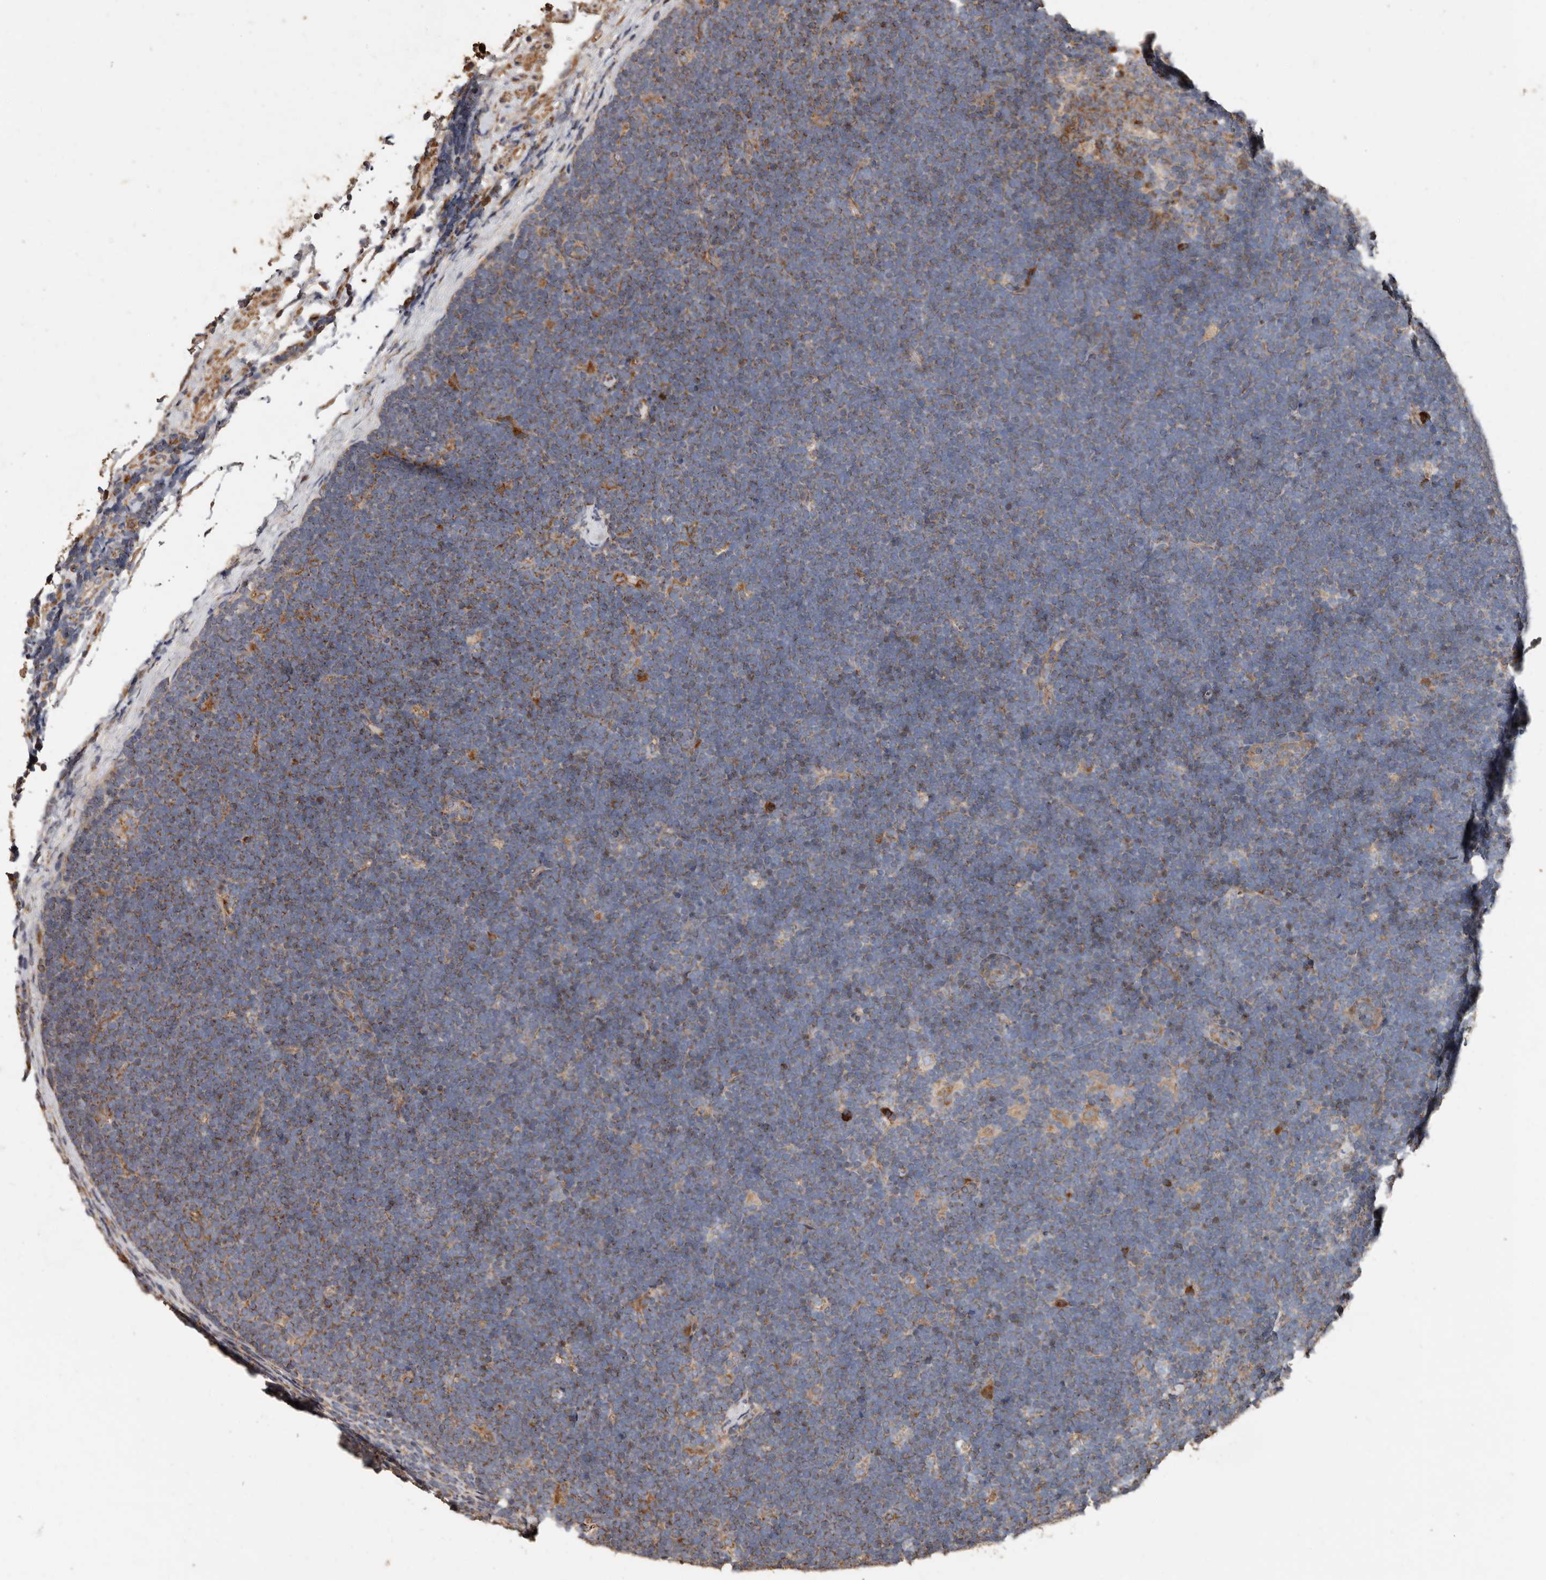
{"staining": {"intensity": "weak", "quantity": "<25%", "location": "cytoplasmic/membranous"}, "tissue": "lymphoma", "cell_type": "Tumor cells", "image_type": "cancer", "snomed": [{"axis": "morphology", "description": "Malignant lymphoma, non-Hodgkin's type, High grade"}, {"axis": "topography", "description": "Lymph node"}], "caption": "Immunohistochemical staining of lymphoma shows no significant expression in tumor cells.", "gene": "OSGIN2", "patient": {"sex": "male", "age": 13}}